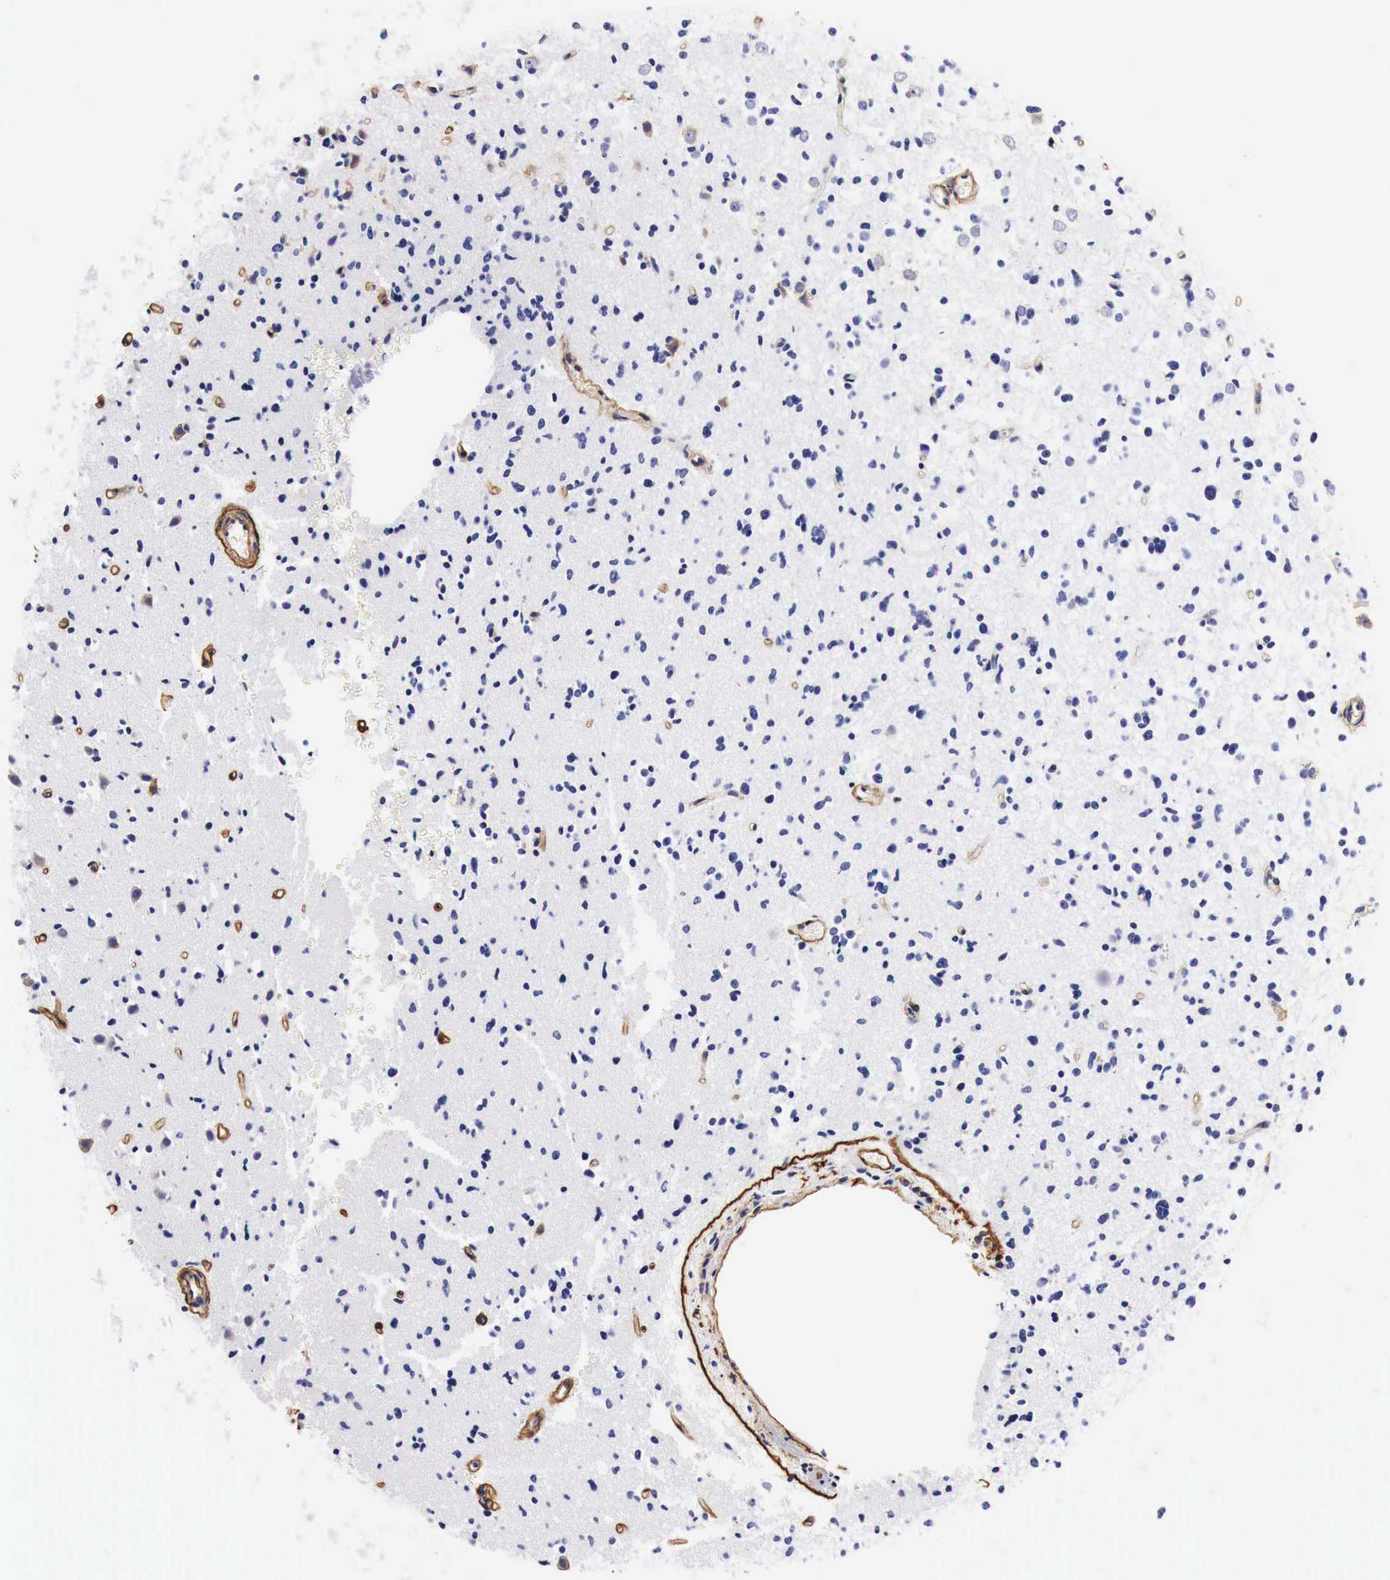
{"staining": {"intensity": "negative", "quantity": "none", "location": "none"}, "tissue": "glioma", "cell_type": "Tumor cells", "image_type": "cancer", "snomed": [{"axis": "morphology", "description": "Glioma, malignant, Low grade"}, {"axis": "topography", "description": "Brain"}], "caption": "Tumor cells show no significant expression in glioma.", "gene": "LAMB2", "patient": {"sex": "female", "age": 46}}